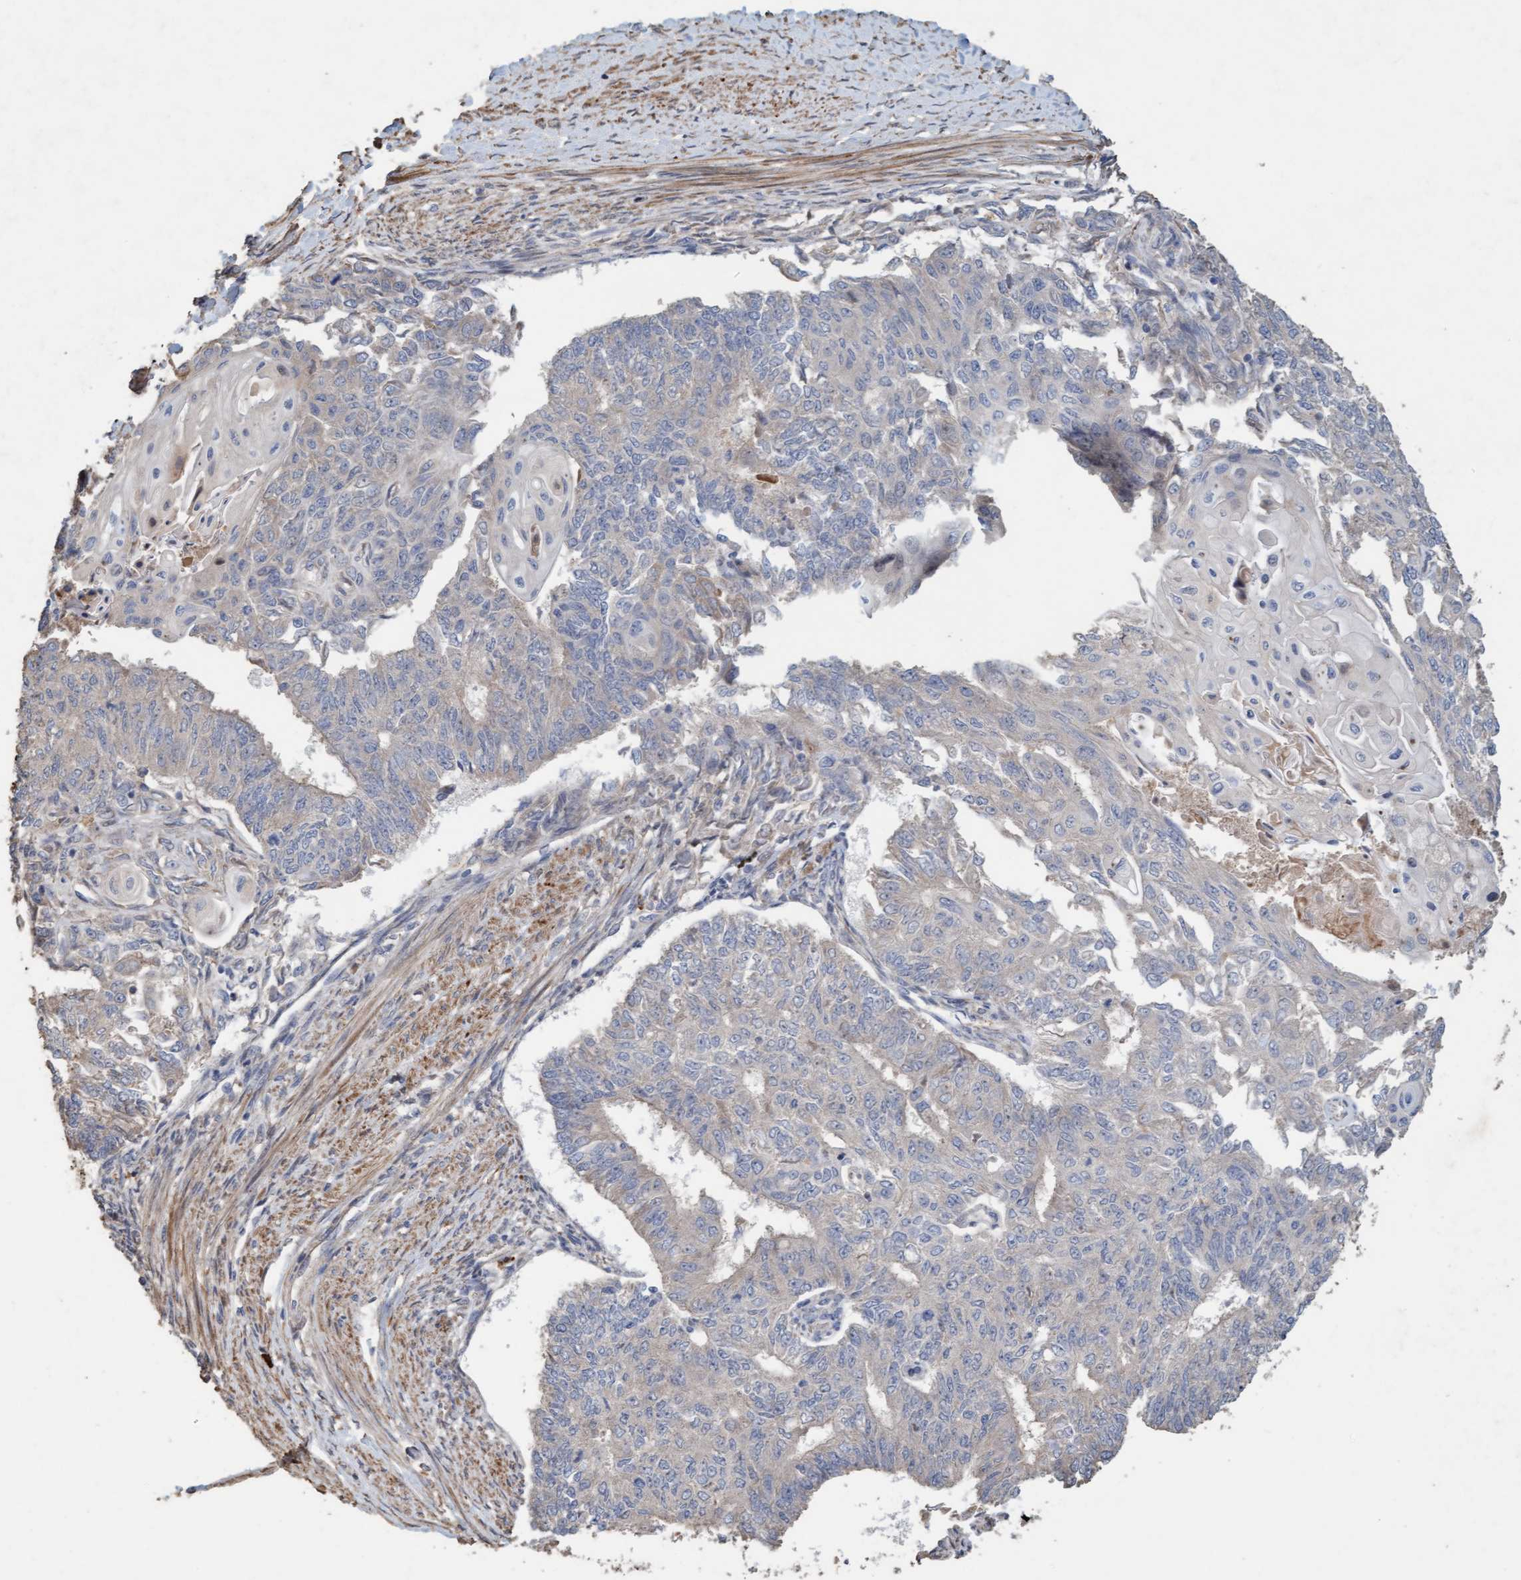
{"staining": {"intensity": "negative", "quantity": "none", "location": "none"}, "tissue": "endometrial cancer", "cell_type": "Tumor cells", "image_type": "cancer", "snomed": [{"axis": "morphology", "description": "Adenocarcinoma, NOS"}, {"axis": "topography", "description": "Endometrium"}], "caption": "The immunohistochemistry (IHC) histopathology image has no significant positivity in tumor cells of endometrial adenocarcinoma tissue.", "gene": "LONRF1", "patient": {"sex": "female", "age": 32}}